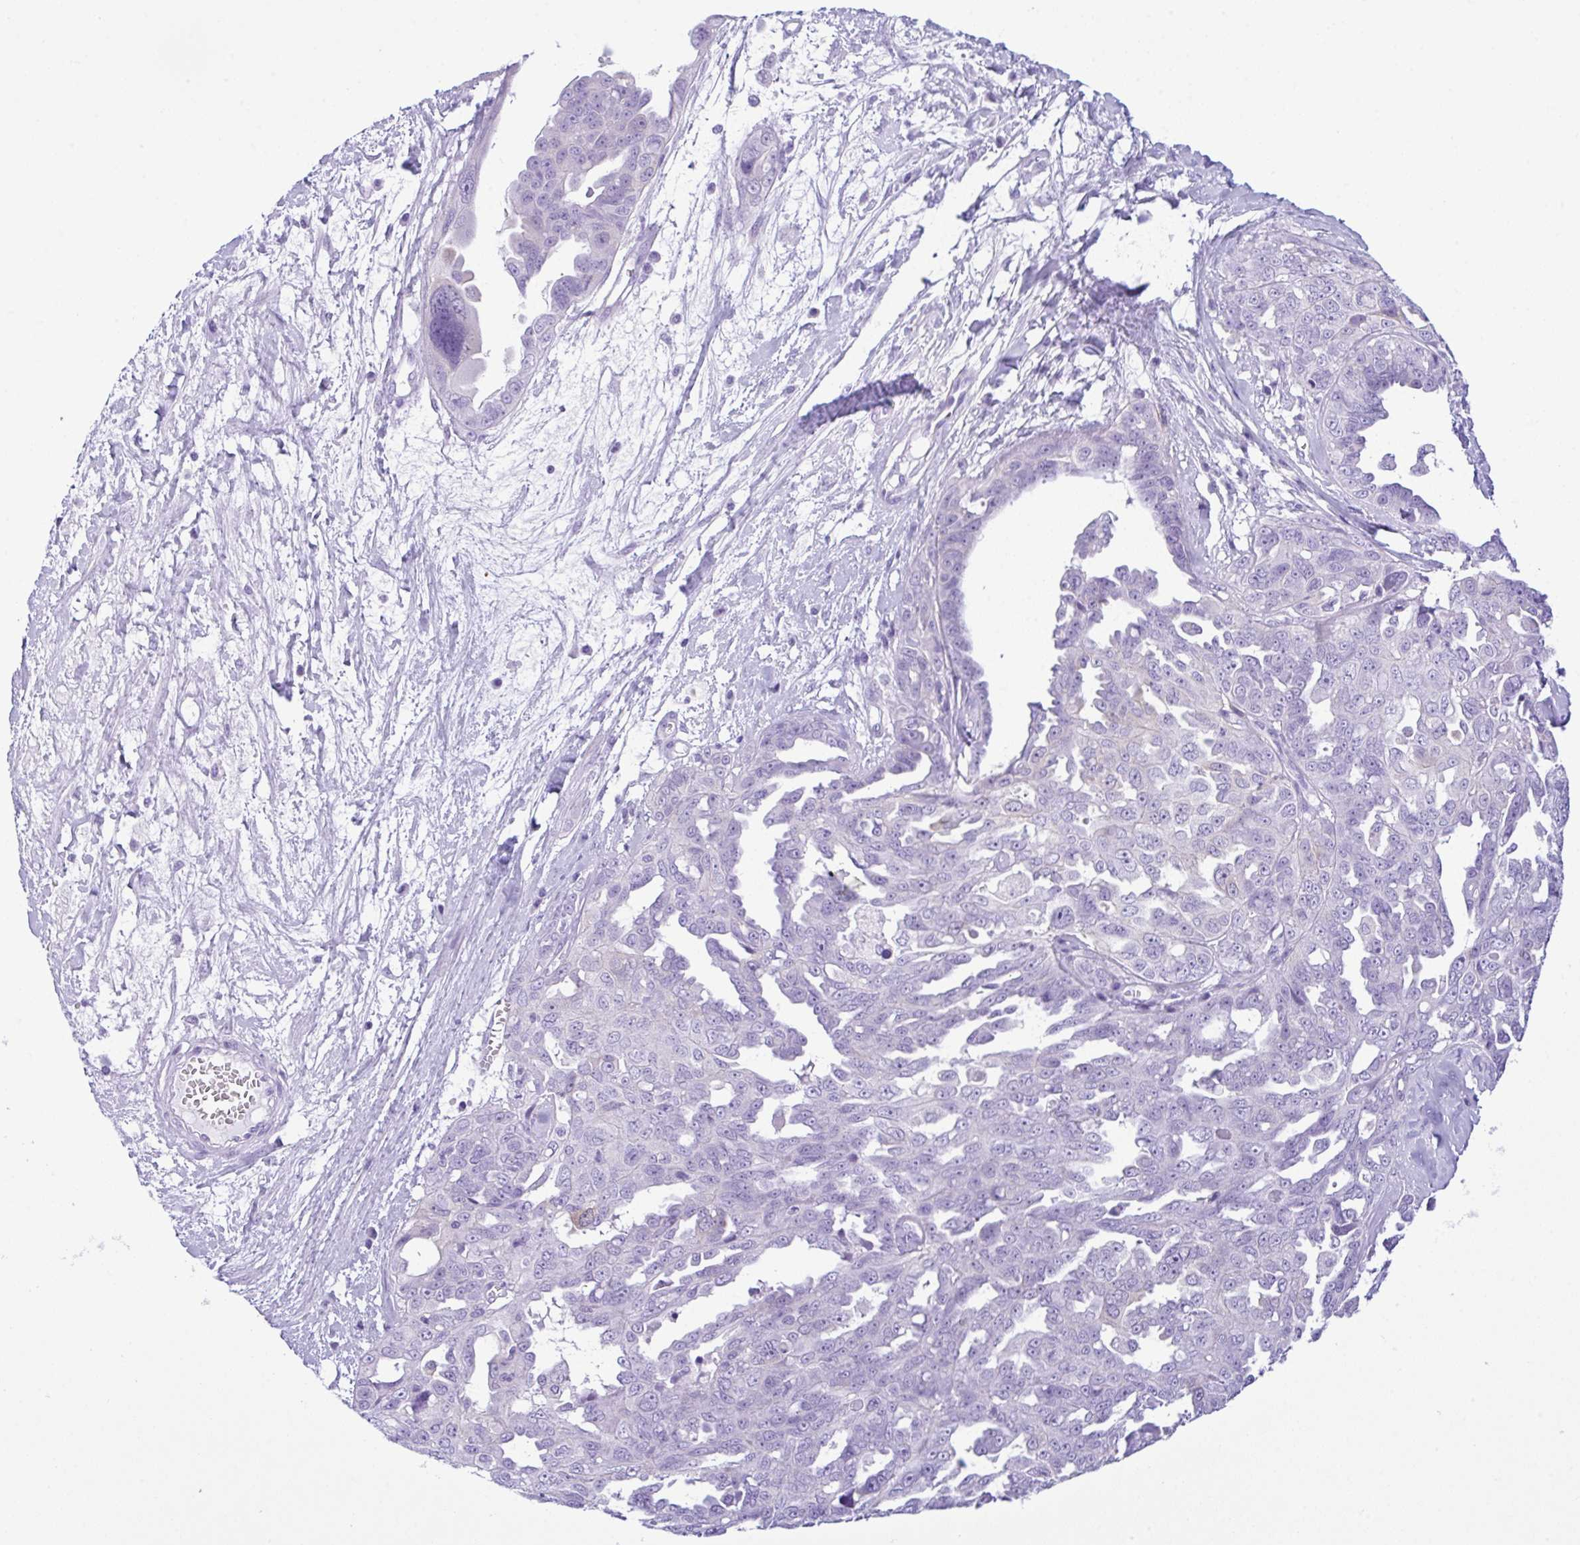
{"staining": {"intensity": "negative", "quantity": "none", "location": "none"}, "tissue": "ovarian cancer", "cell_type": "Tumor cells", "image_type": "cancer", "snomed": [{"axis": "morphology", "description": "Carcinoma, endometroid"}, {"axis": "topography", "description": "Ovary"}], "caption": "Micrograph shows no significant protein staining in tumor cells of ovarian cancer (endometroid carcinoma). (Immunohistochemistry (ihc), brightfield microscopy, high magnification).", "gene": "RRM2", "patient": {"sex": "female", "age": 70}}